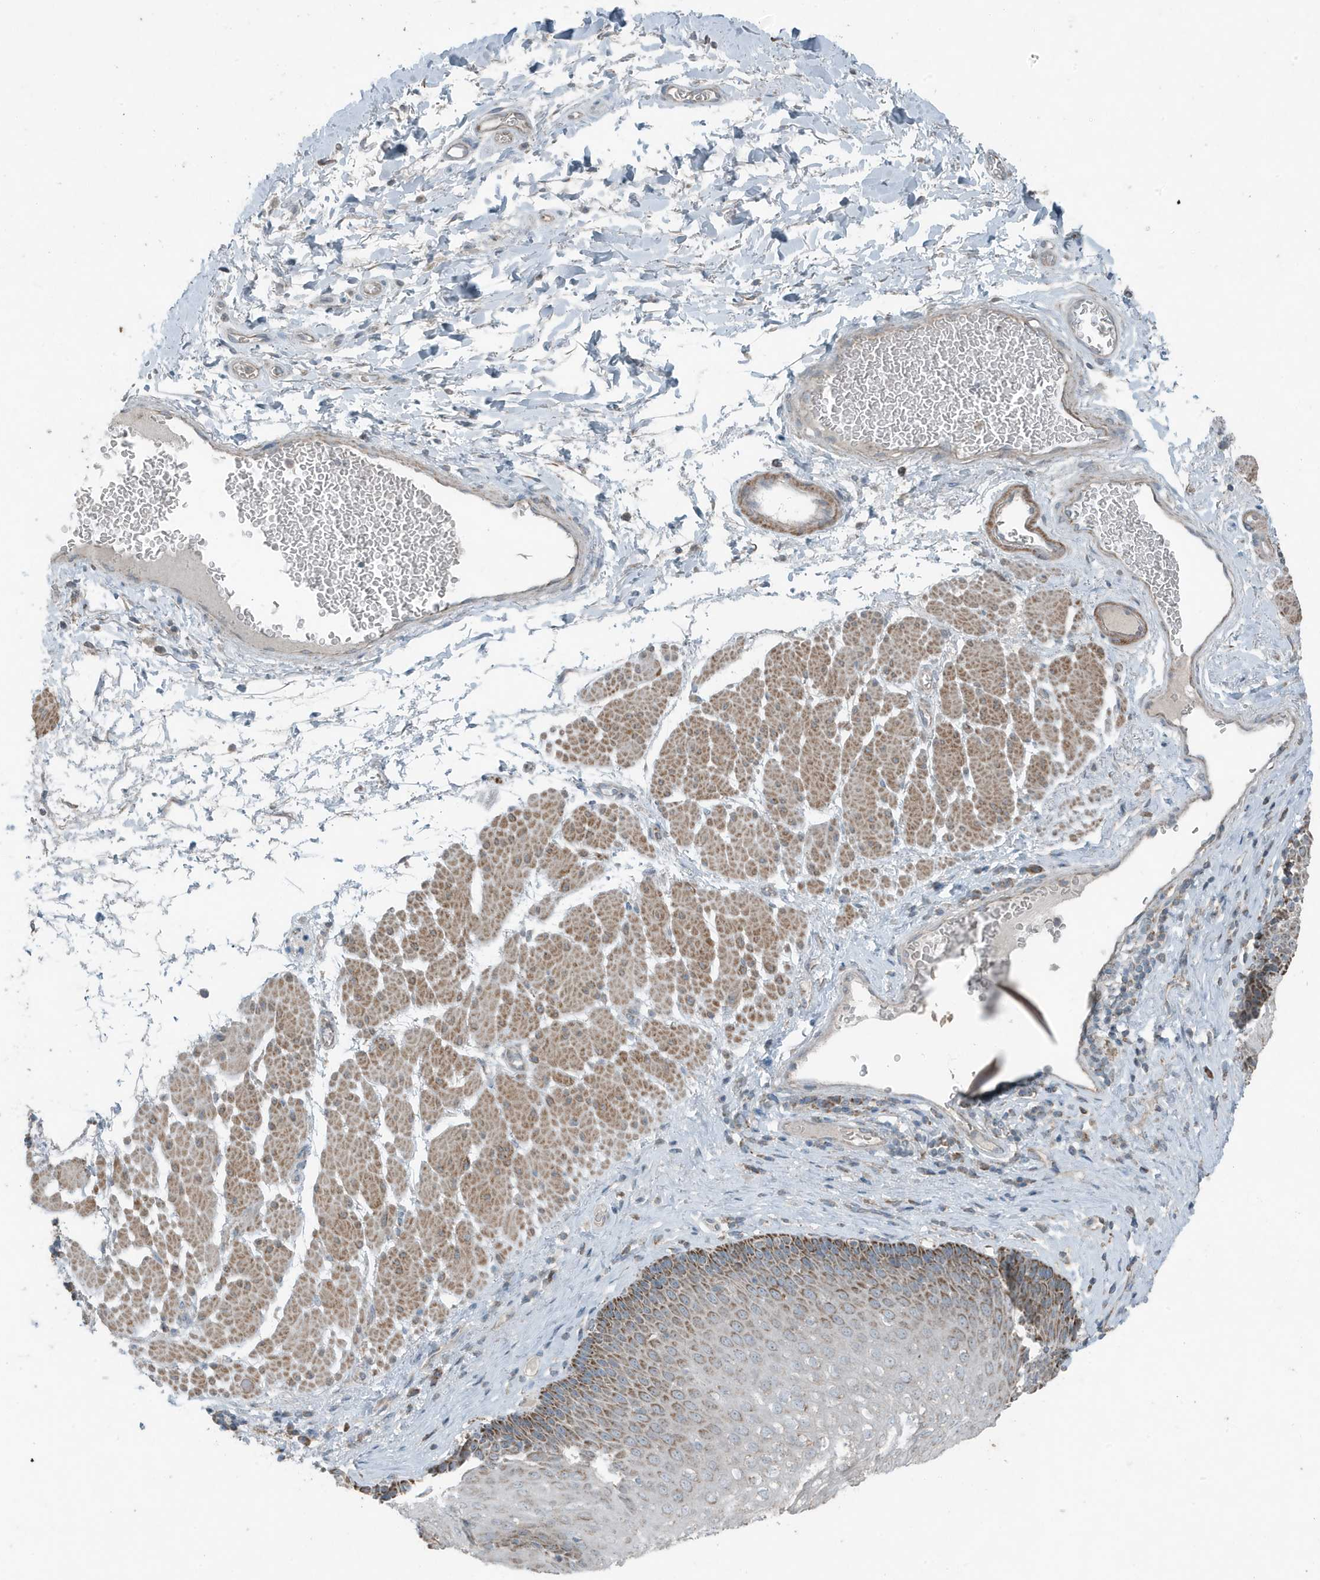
{"staining": {"intensity": "moderate", "quantity": "25%-75%", "location": "cytoplasmic/membranous"}, "tissue": "esophagus", "cell_type": "Squamous epithelial cells", "image_type": "normal", "snomed": [{"axis": "morphology", "description": "Normal tissue, NOS"}, {"axis": "topography", "description": "Esophagus"}], "caption": "Immunohistochemistry (IHC) staining of benign esophagus, which exhibits medium levels of moderate cytoplasmic/membranous staining in approximately 25%-75% of squamous epithelial cells indicating moderate cytoplasmic/membranous protein positivity. The staining was performed using DAB (3,3'-diaminobenzidine) (brown) for protein detection and nuclei were counterstained in hematoxylin (blue).", "gene": "MT", "patient": {"sex": "female", "age": 66}}